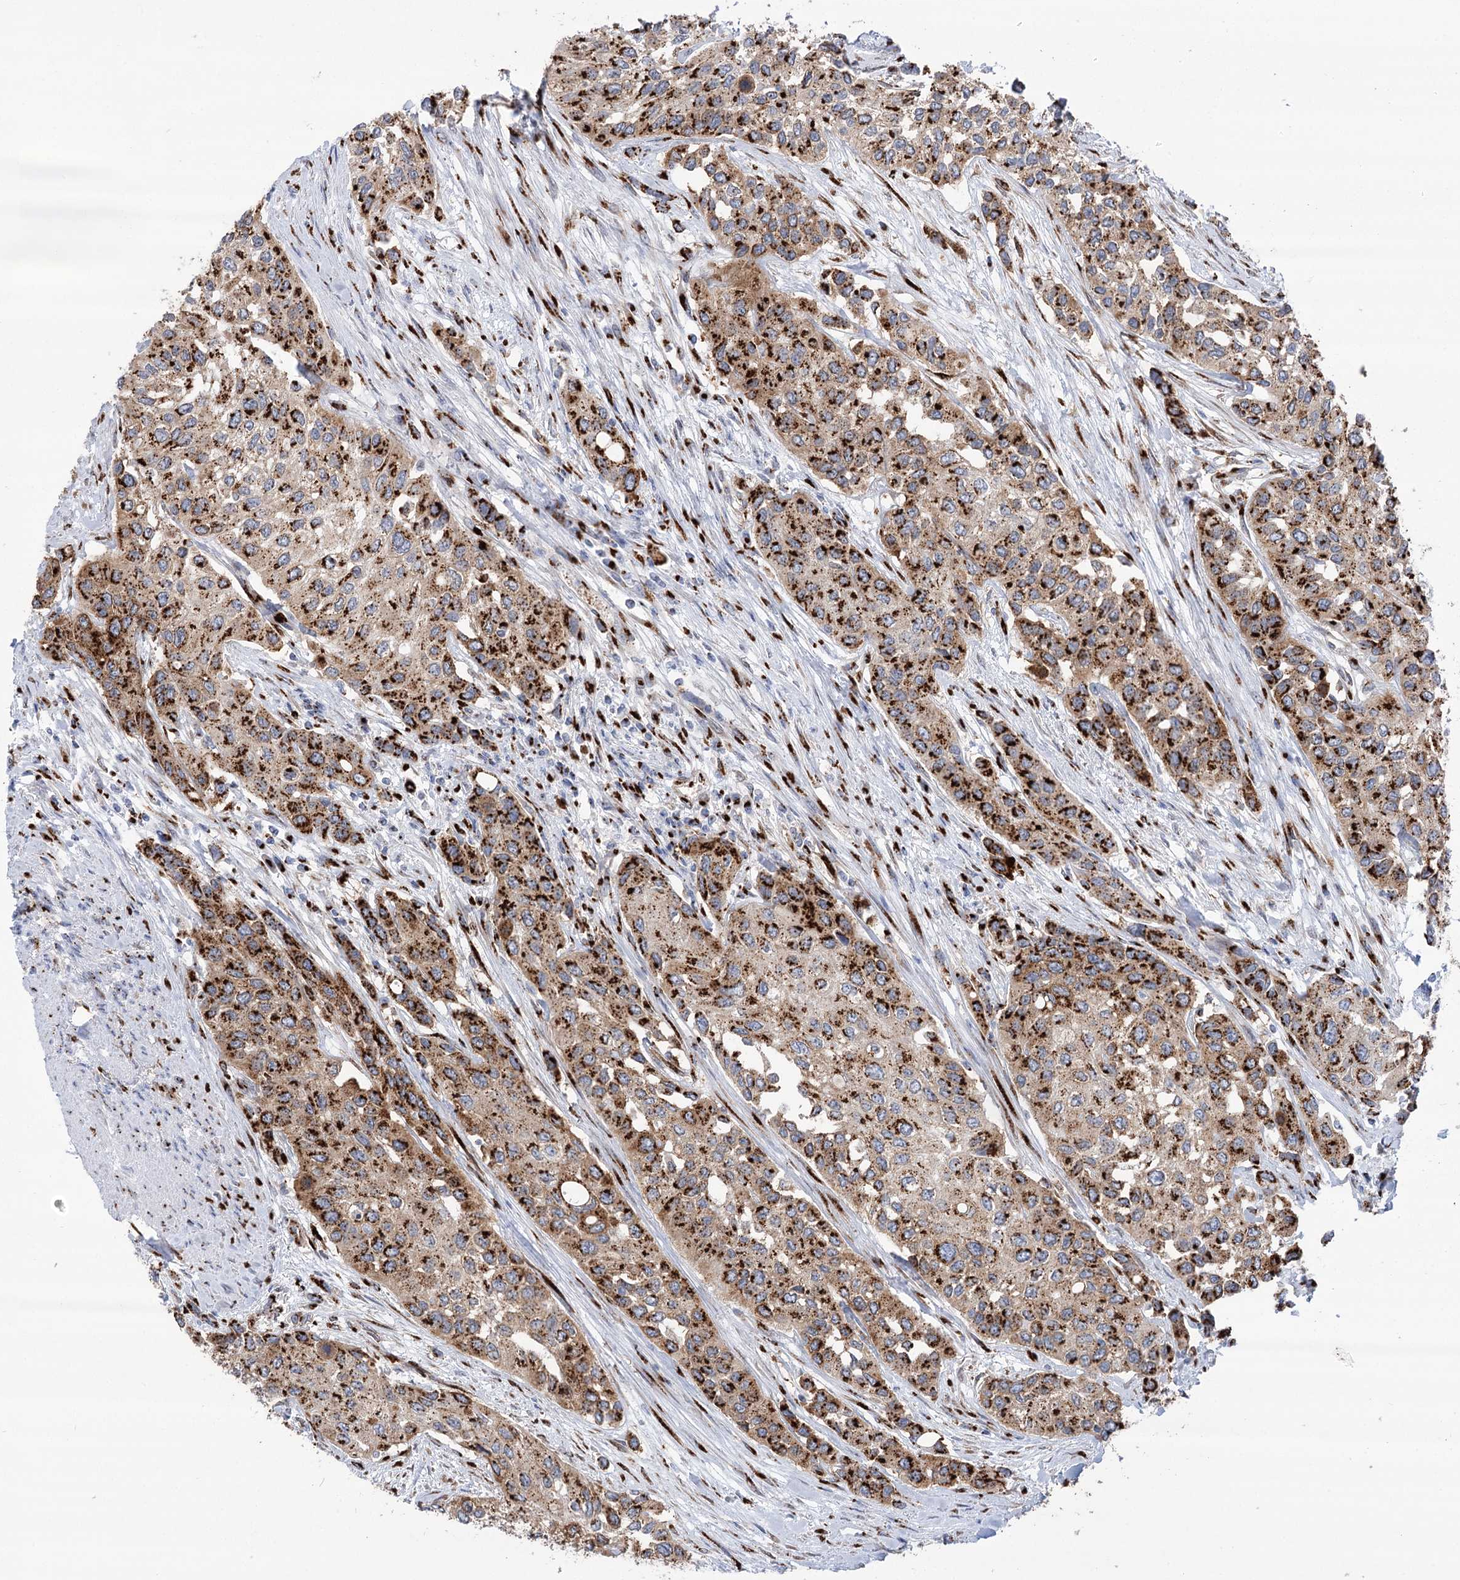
{"staining": {"intensity": "strong", "quantity": ">75%", "location": "cytoplasmic/membranous"}, "tissue": "urothelial cancer", "cell_type": "Tumor cells", "image_type": "cancer", "snomed": [{"axis": "morphology", "description": "Normal tissue, NOS"}, {"axis": "morphology", "description": "Urothelial carcinoma, High grade"}, {"axis": "topography", "description": "Vascular tissue"}, {"axis": "topography", "description": "Urinary bladder"}], "caption": "Approximately >75% of tumor cells in human urothelial cancer reveal strong cytoplasmic/membranous protein positivity as visualized by brown immunohistochemical staining.", "gene": "TMEM165", "patient": {"sex": "female", "age": 56}}